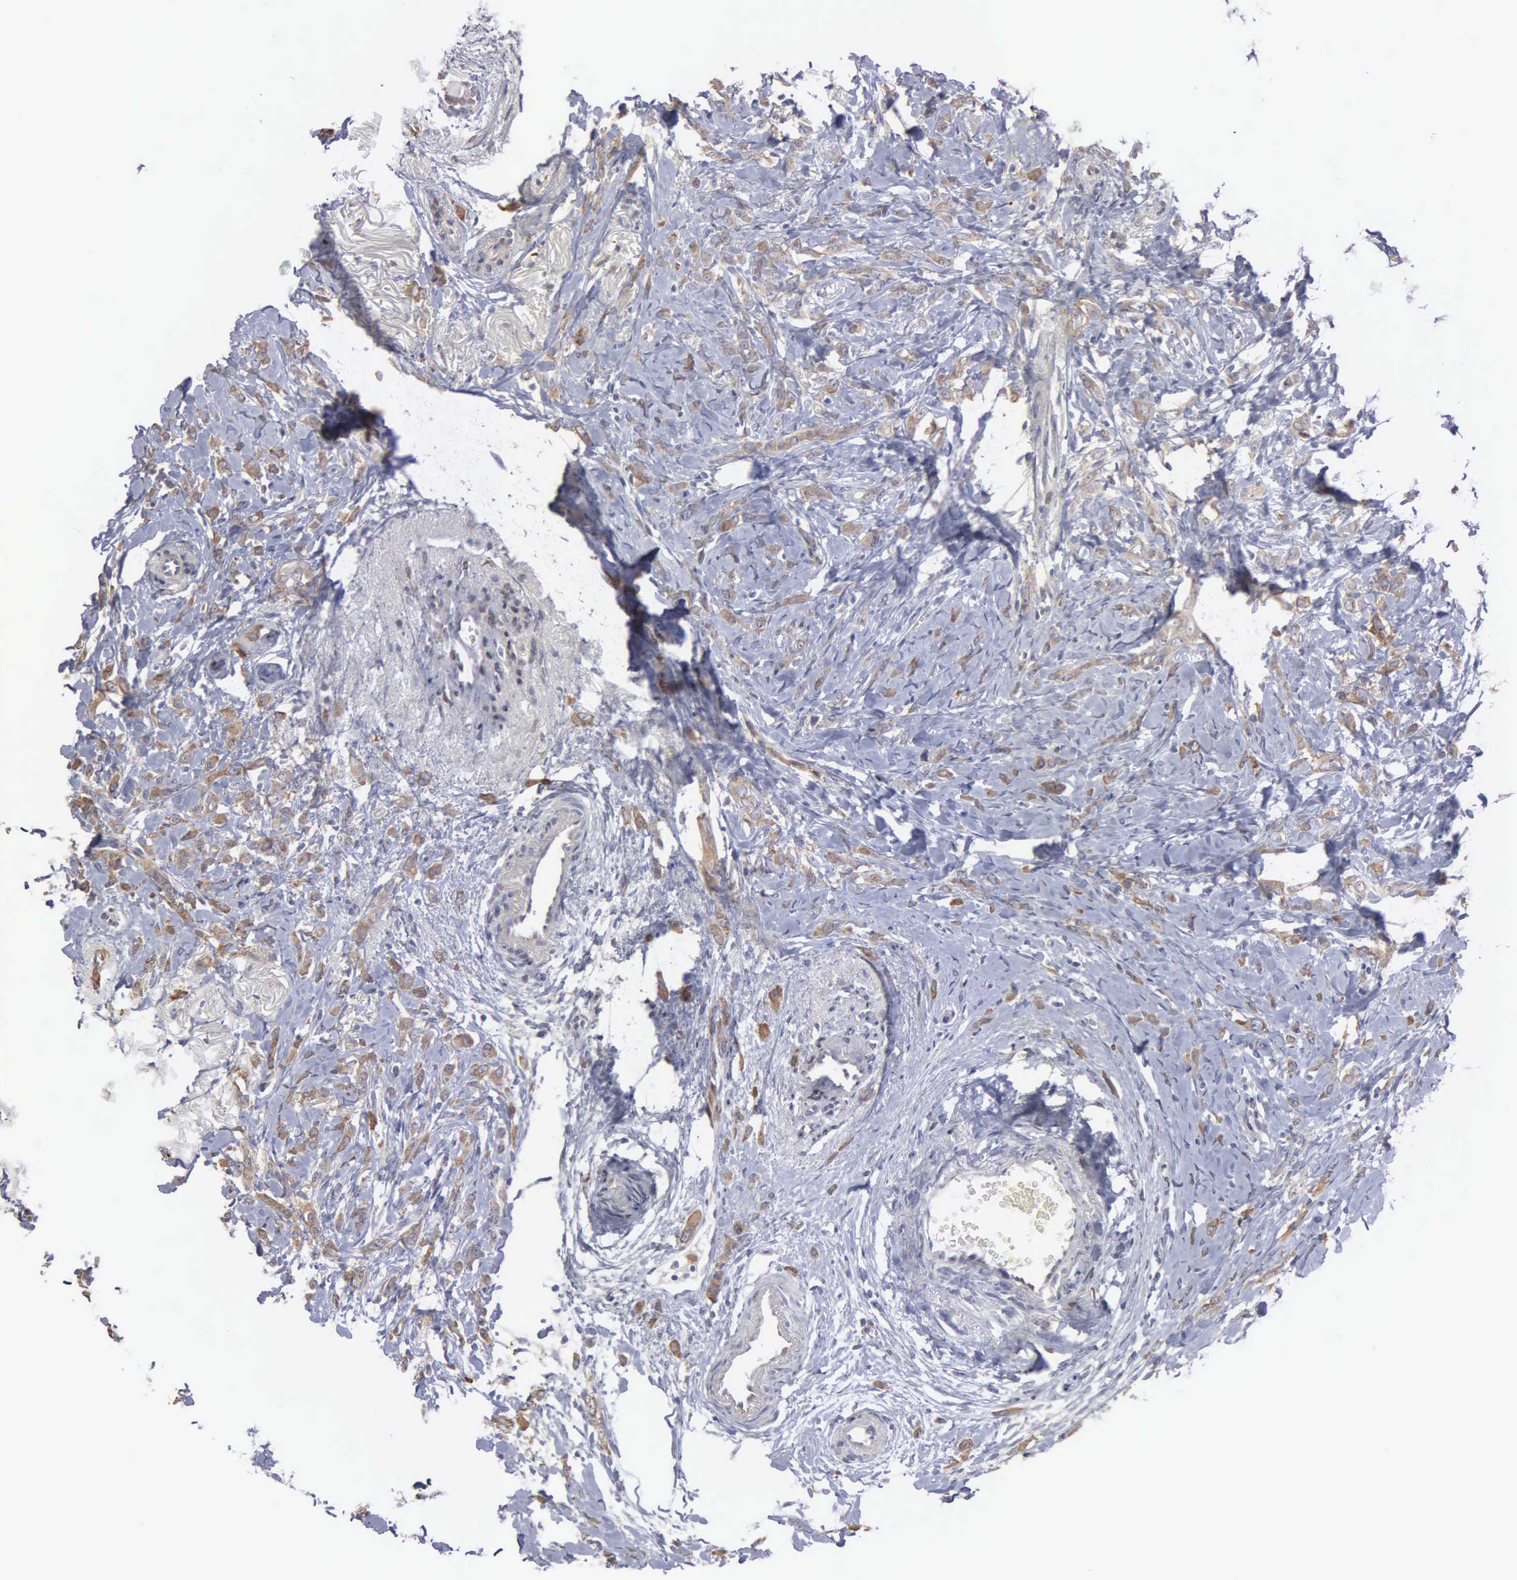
{"staining": {"intensity": "weak", "quantity": "25%-75%", "location": "cytoplasmic/membranous"}, "tissue": "breast cancer", "cell_type": "Tumor cells", "image_type": "cancer", "snomed": [{"axis": "morphology", "description": "Lobular carcinoma"}, {"axis": "topography", "description": "Breast"}], "caption": "Lobular carcinoma (breast) stained with immunohistochemistry (IHC) demonstrates weak cytoplasmic/membranous staining in about 25%-75% of tumor cells. The protein of interest is shown in brown color, while the nuclei are stained blue.", "gene": "LIN52", "patient": {"sex": "female", "age": 57}}